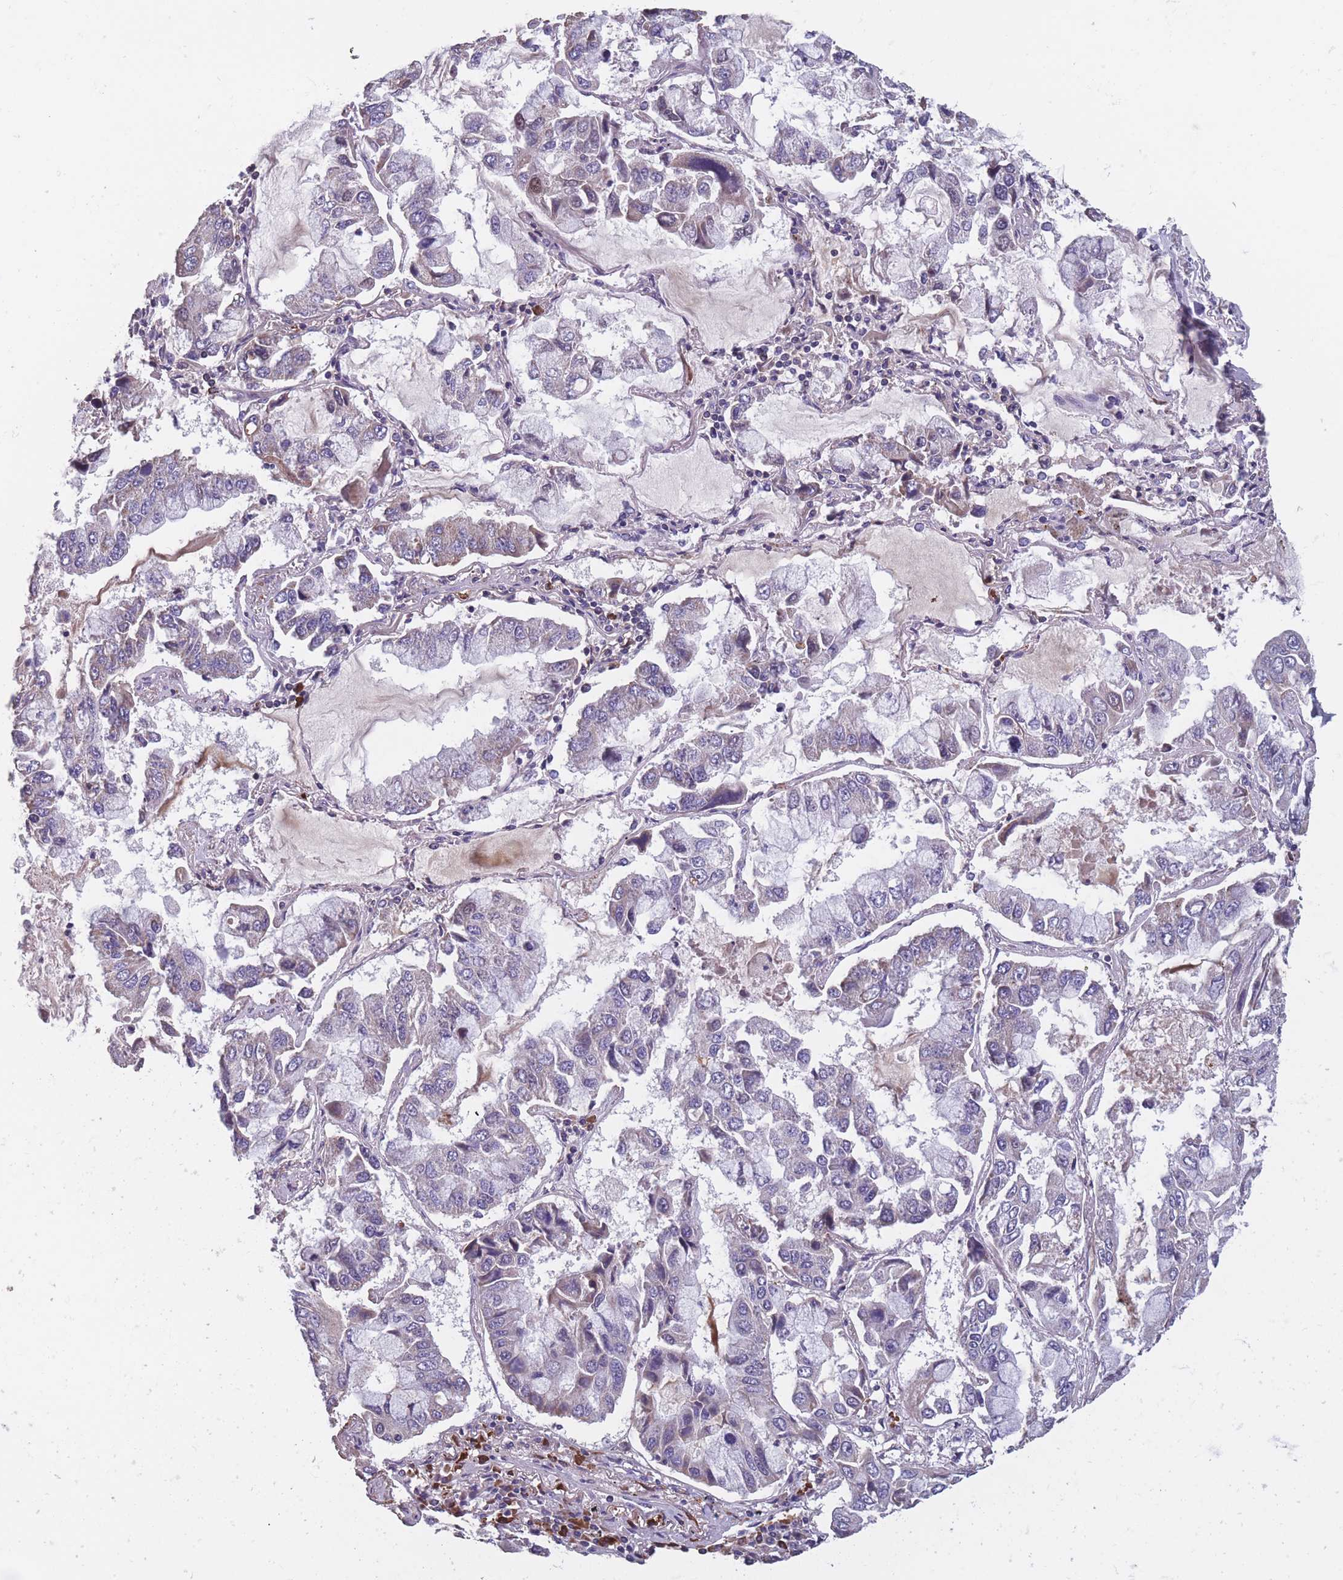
{"staining": {"intensity": "negative", "quantity": "none", "location": "none"}, "tissue": "lung cancer", "cell_type": "Tumor cells", "image_type": "cancer", "snomed": [{"axis": "morphology", "description": "Adenocarcinoma, NOS"}, {"axis": "topography", "description": "Lung"}], "caption": "Immunohistochemical staining of lung adenocarcinoma displays no significant expression in tumor cells.", "gene": "TOMM40L", "patient": {"sex": "male", "age": 64}}